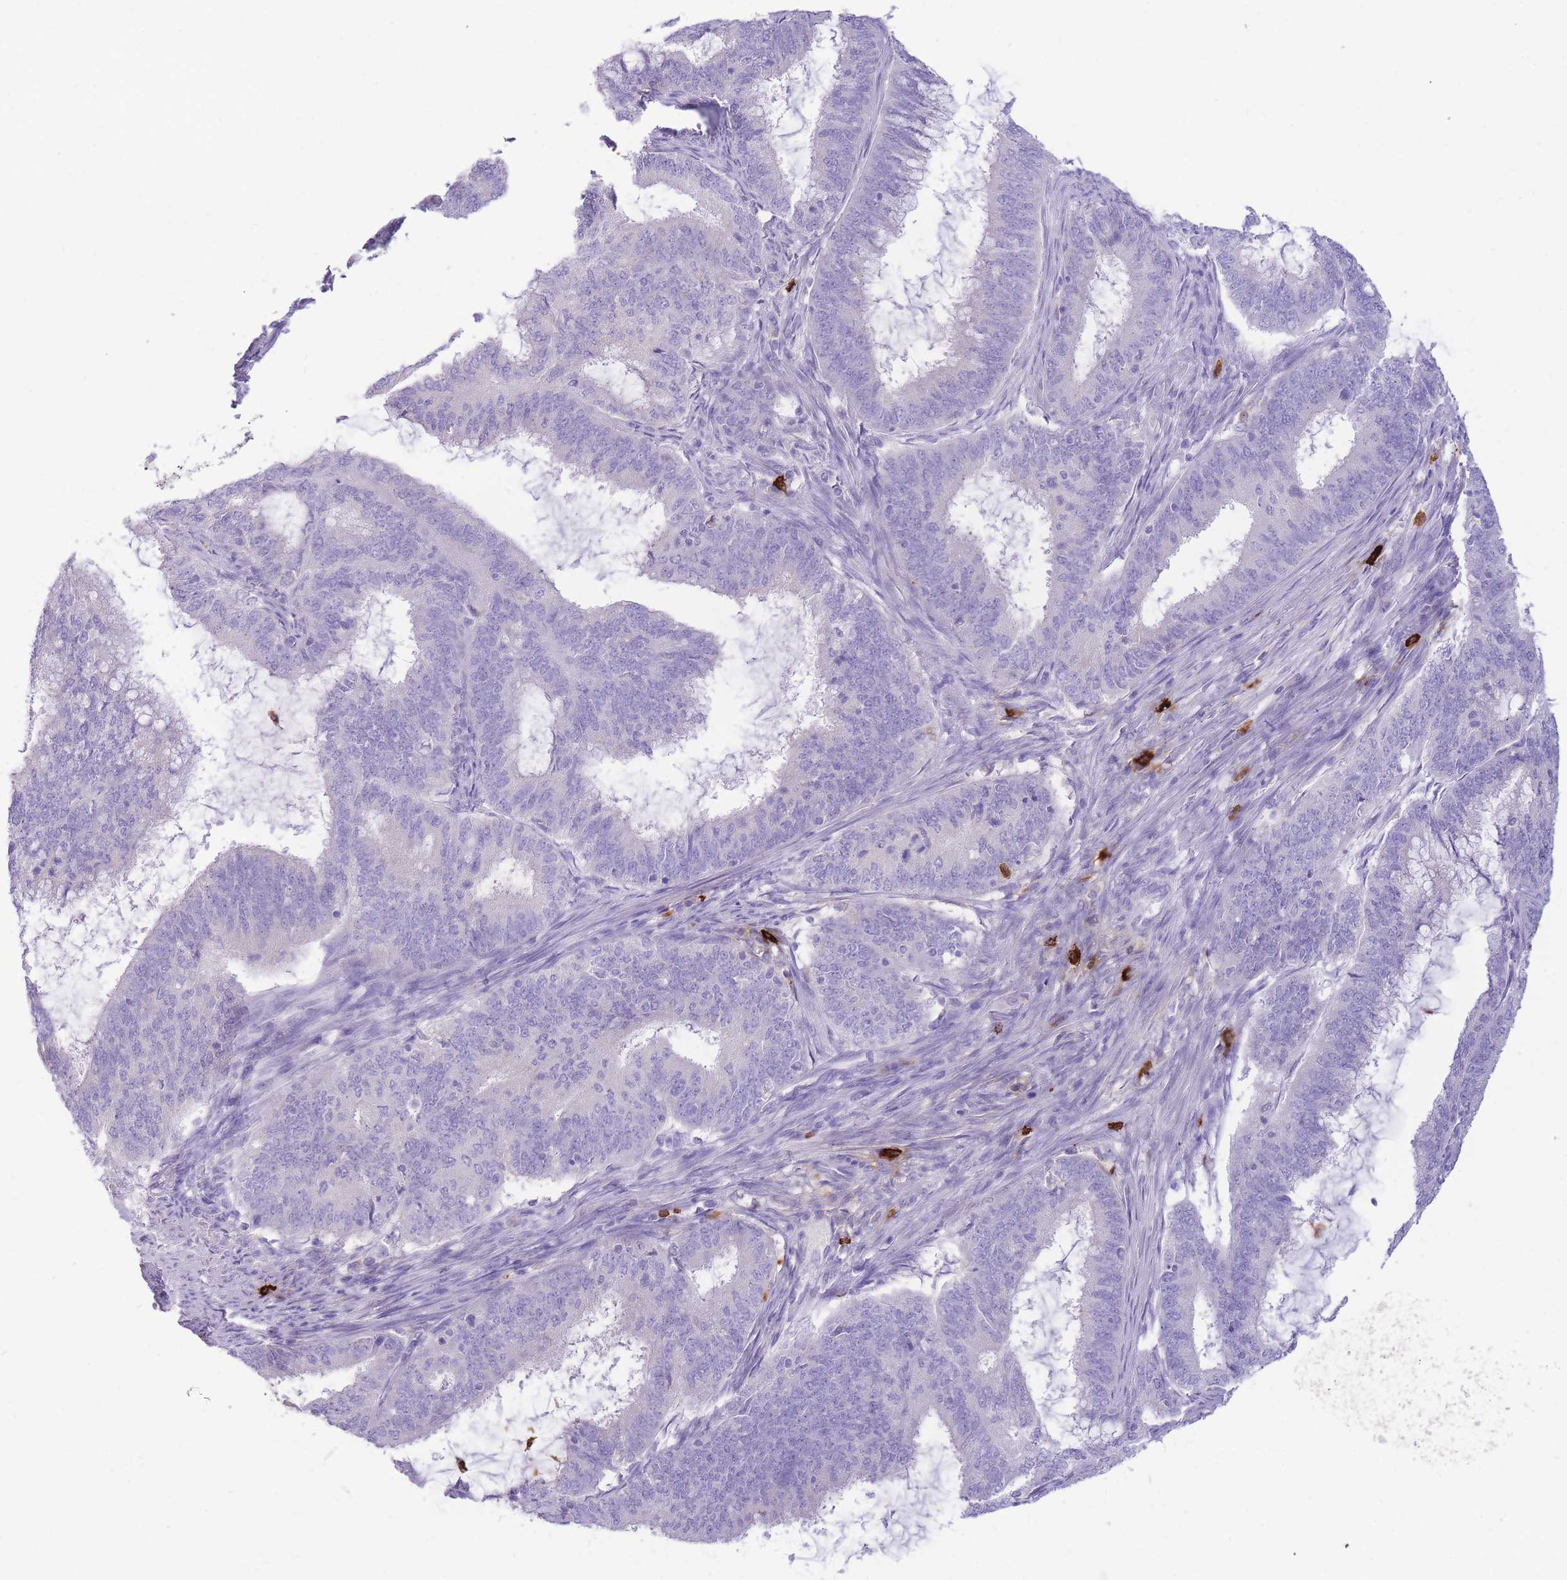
{"staining": {"intensity": "negative", "quantity": "none", "location": "none"}, "tissue": "endometrial cancer", "cell_type": "Tumor cells", "image_type": "cancer", "snomed": [{"axis": "morphology", "description": "Adenocarcinoma, NOS"}, {"axis": "topography", "description": "Endometrium"}], "caption": "Protein analysis of adenocarcinoma (endometrial) exhibits no significant positivity in tumor cells.", "gene": "TPSAB1", "patient": {"sex": "female", "age": 51}}